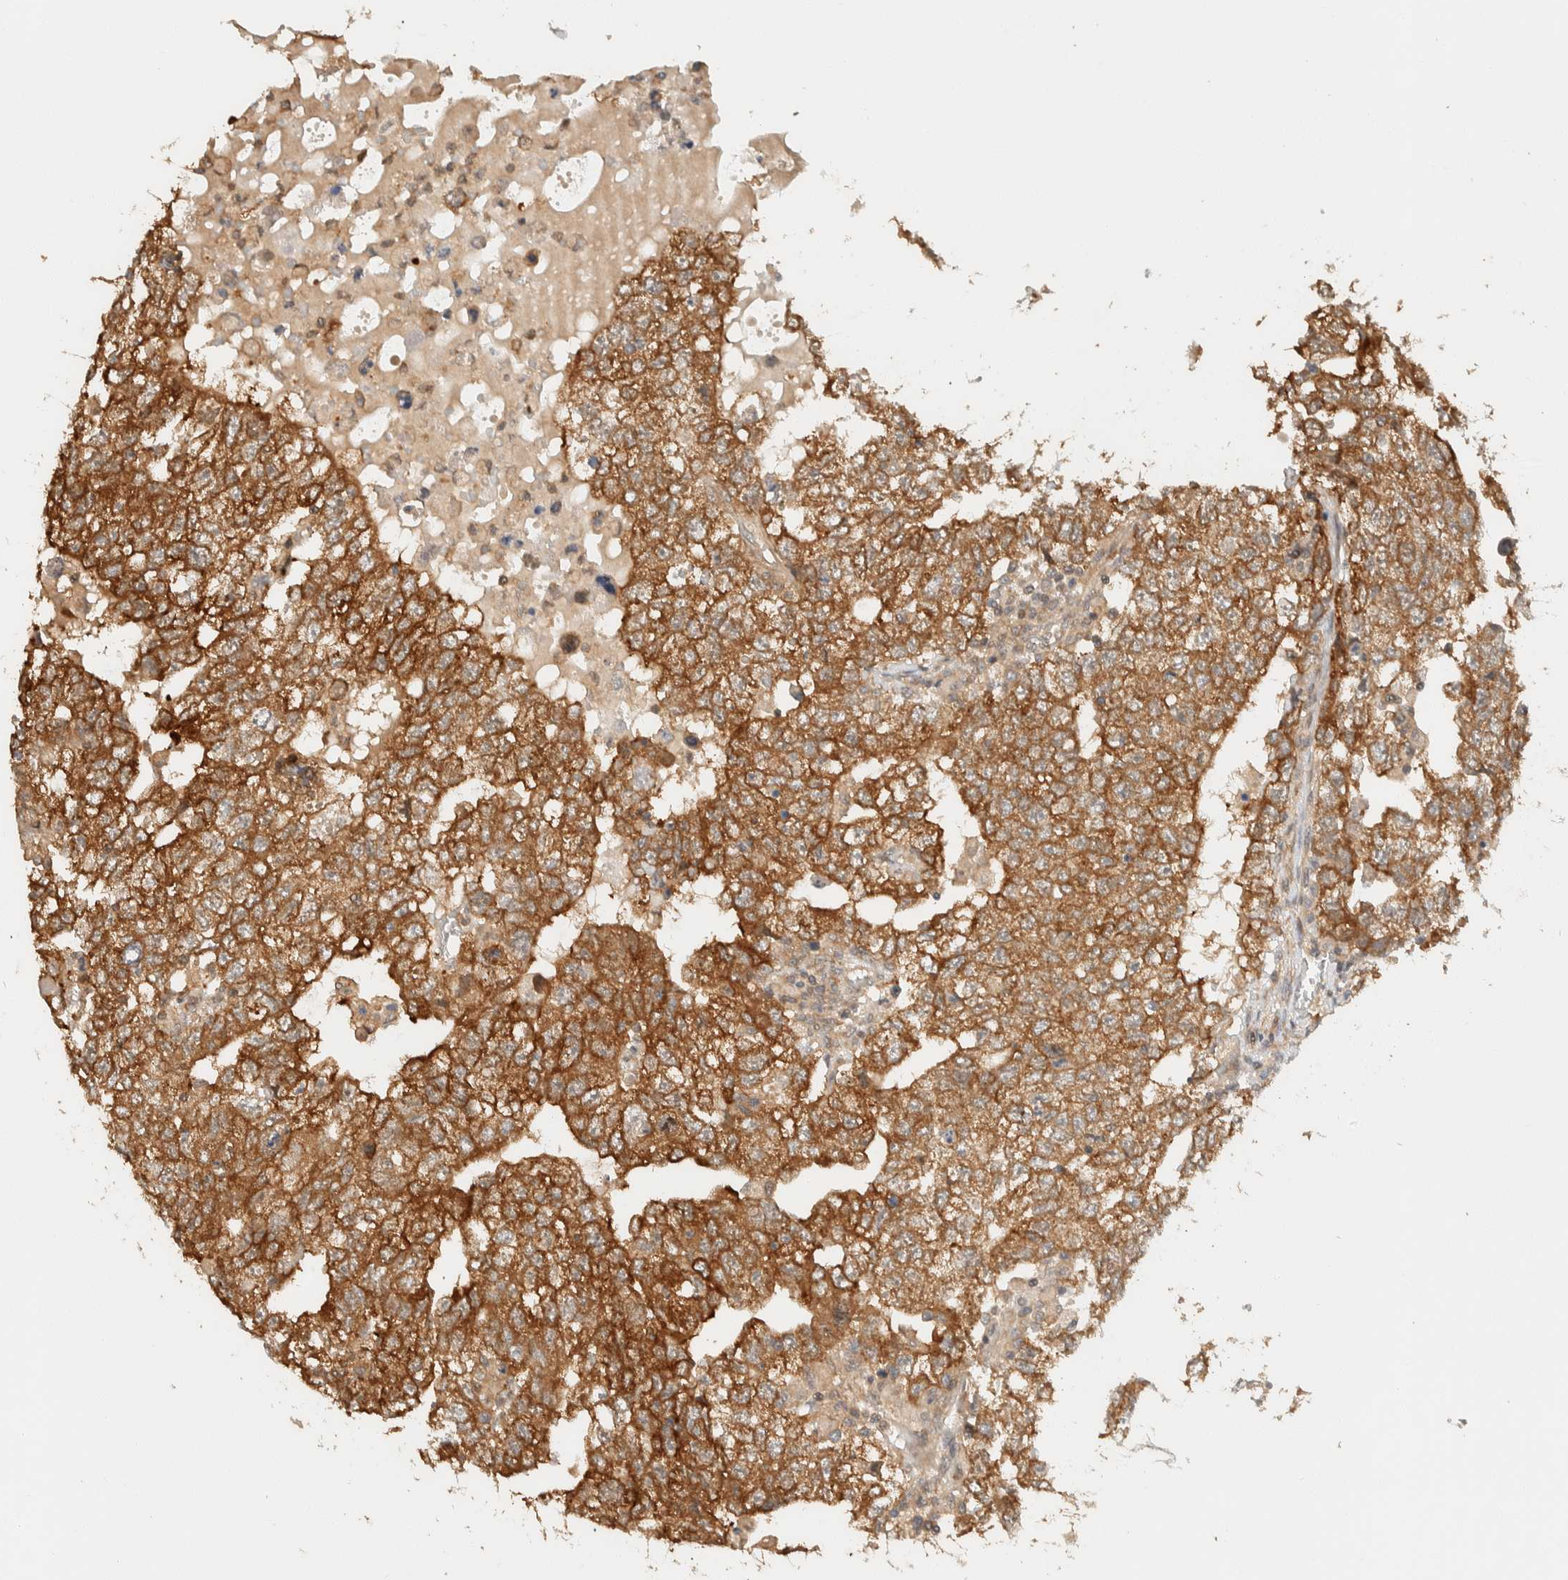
{"staining": {"intensity": "strong", "quantity": ">75%", "location": "cytoplasmic/membranous"}, "tissue": "testis cancer", "cell_type": "Tumor cells", "image_type": "cancer", "snomed": [{"axis": "morphology", "description": "Carcinoma, Embryonal, NOS"}, {"axis": "topography", "description": "Testis"}], "caption": "Immunohistochemistry photomicrograph of testis cancer stained for a protein (brown), which reveals high levels of strong cytoplasmic/membranous staining in approximately >75% of tumor cells.", "gene": "ARFGEF1", "patient": {"sex": "male", "age": 36}}